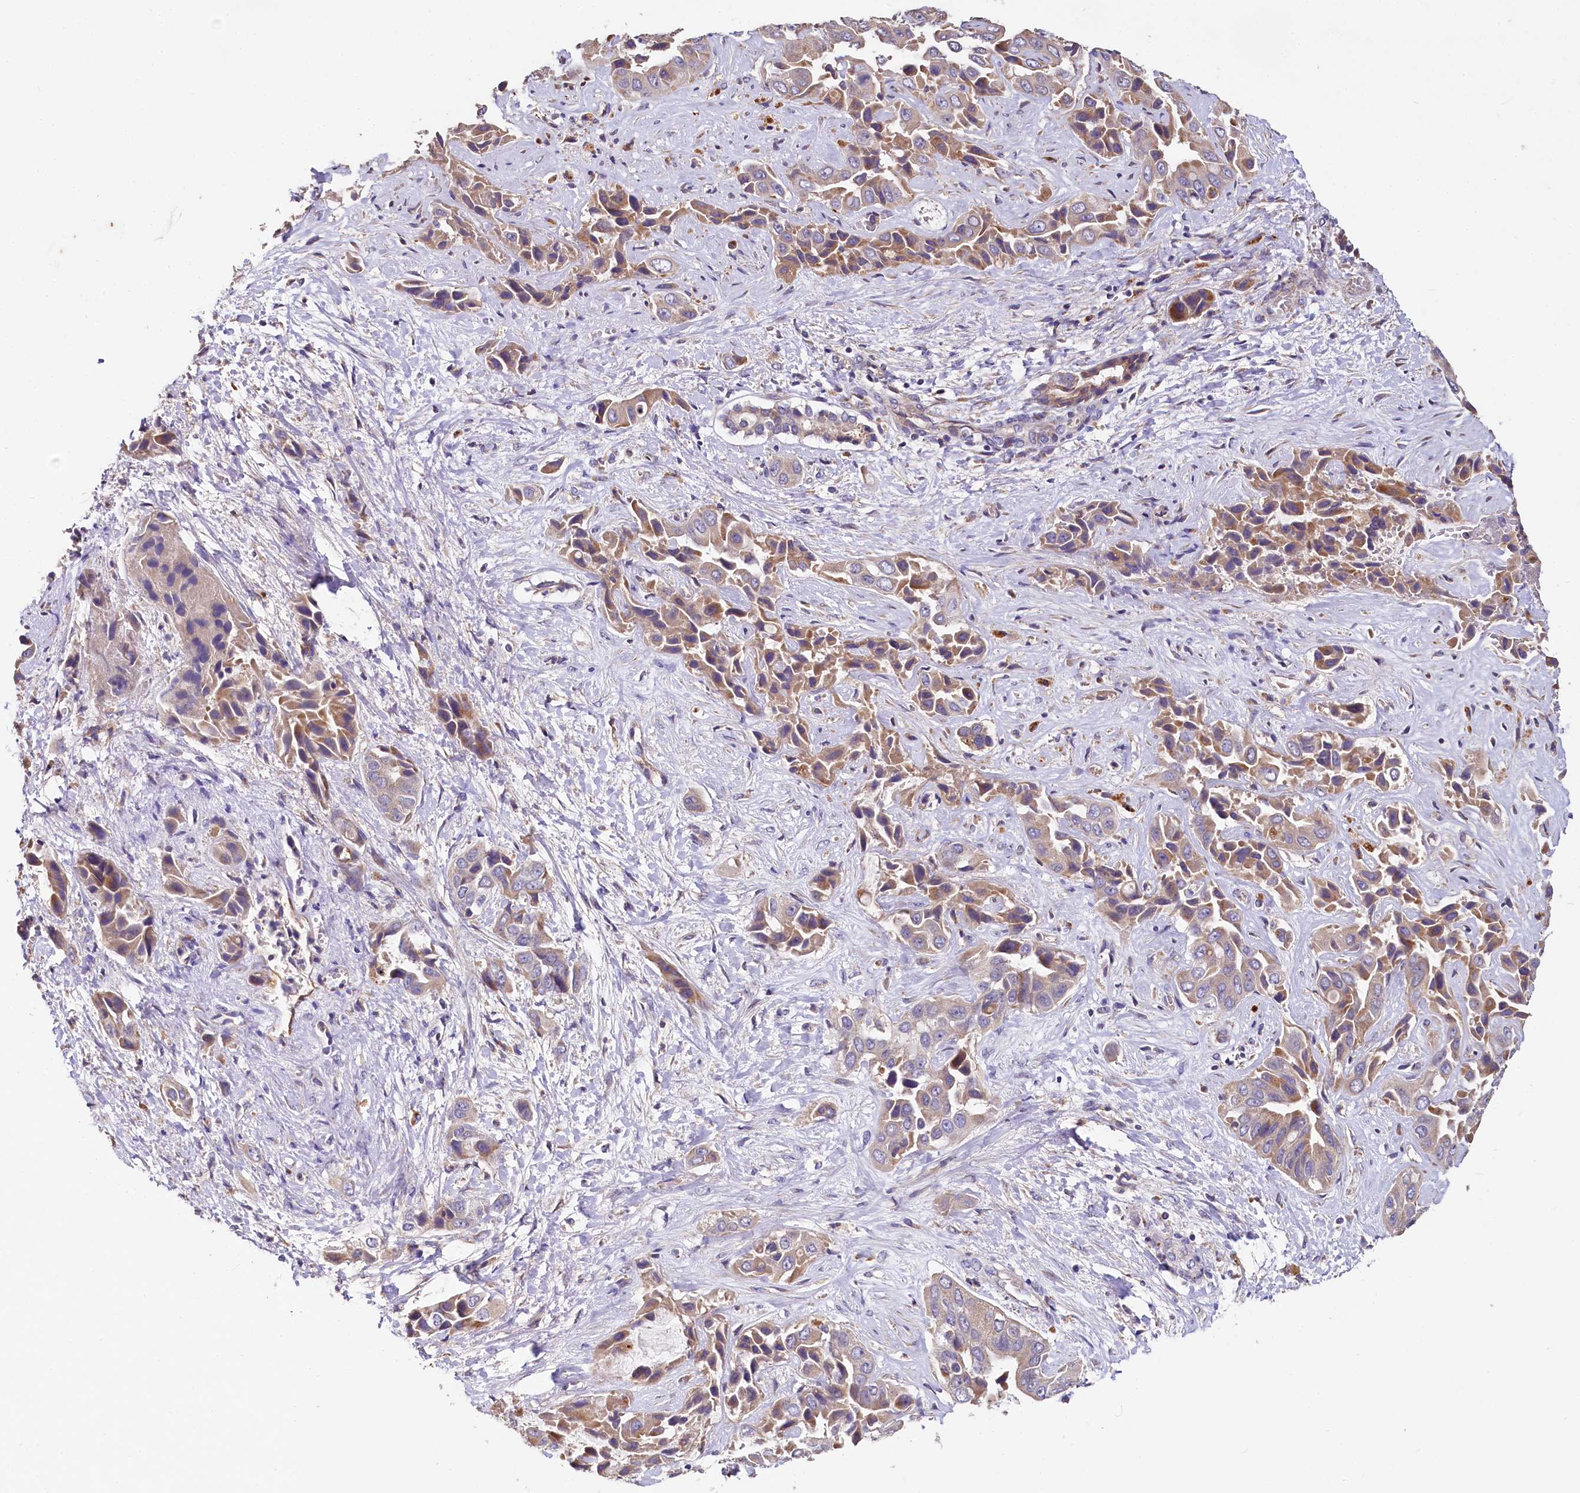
{"staining": {"intensity": "moderate", "quantity": ">75%", "location": "cytoplasmic/membranous"}, "tissue": "liver cancer", "cell_type": "Tumor cells", "image_type": "cancer", "snomed": [{"axis": "morphology", "description": "Cholangiocarcinoma"}, {"axis": "topography", "description": "Liver"}], "caption": "Immunohistochemistry photomicrograph of liver cancer (cholangiocarcinoma) stained for a protein (brown), which displays medium levels of moderate cytoplasmic/membranous expression in about >75% of tumor cells.", "gene": "SPRYD3", "patient": {"sex": "female", "age": 52}}